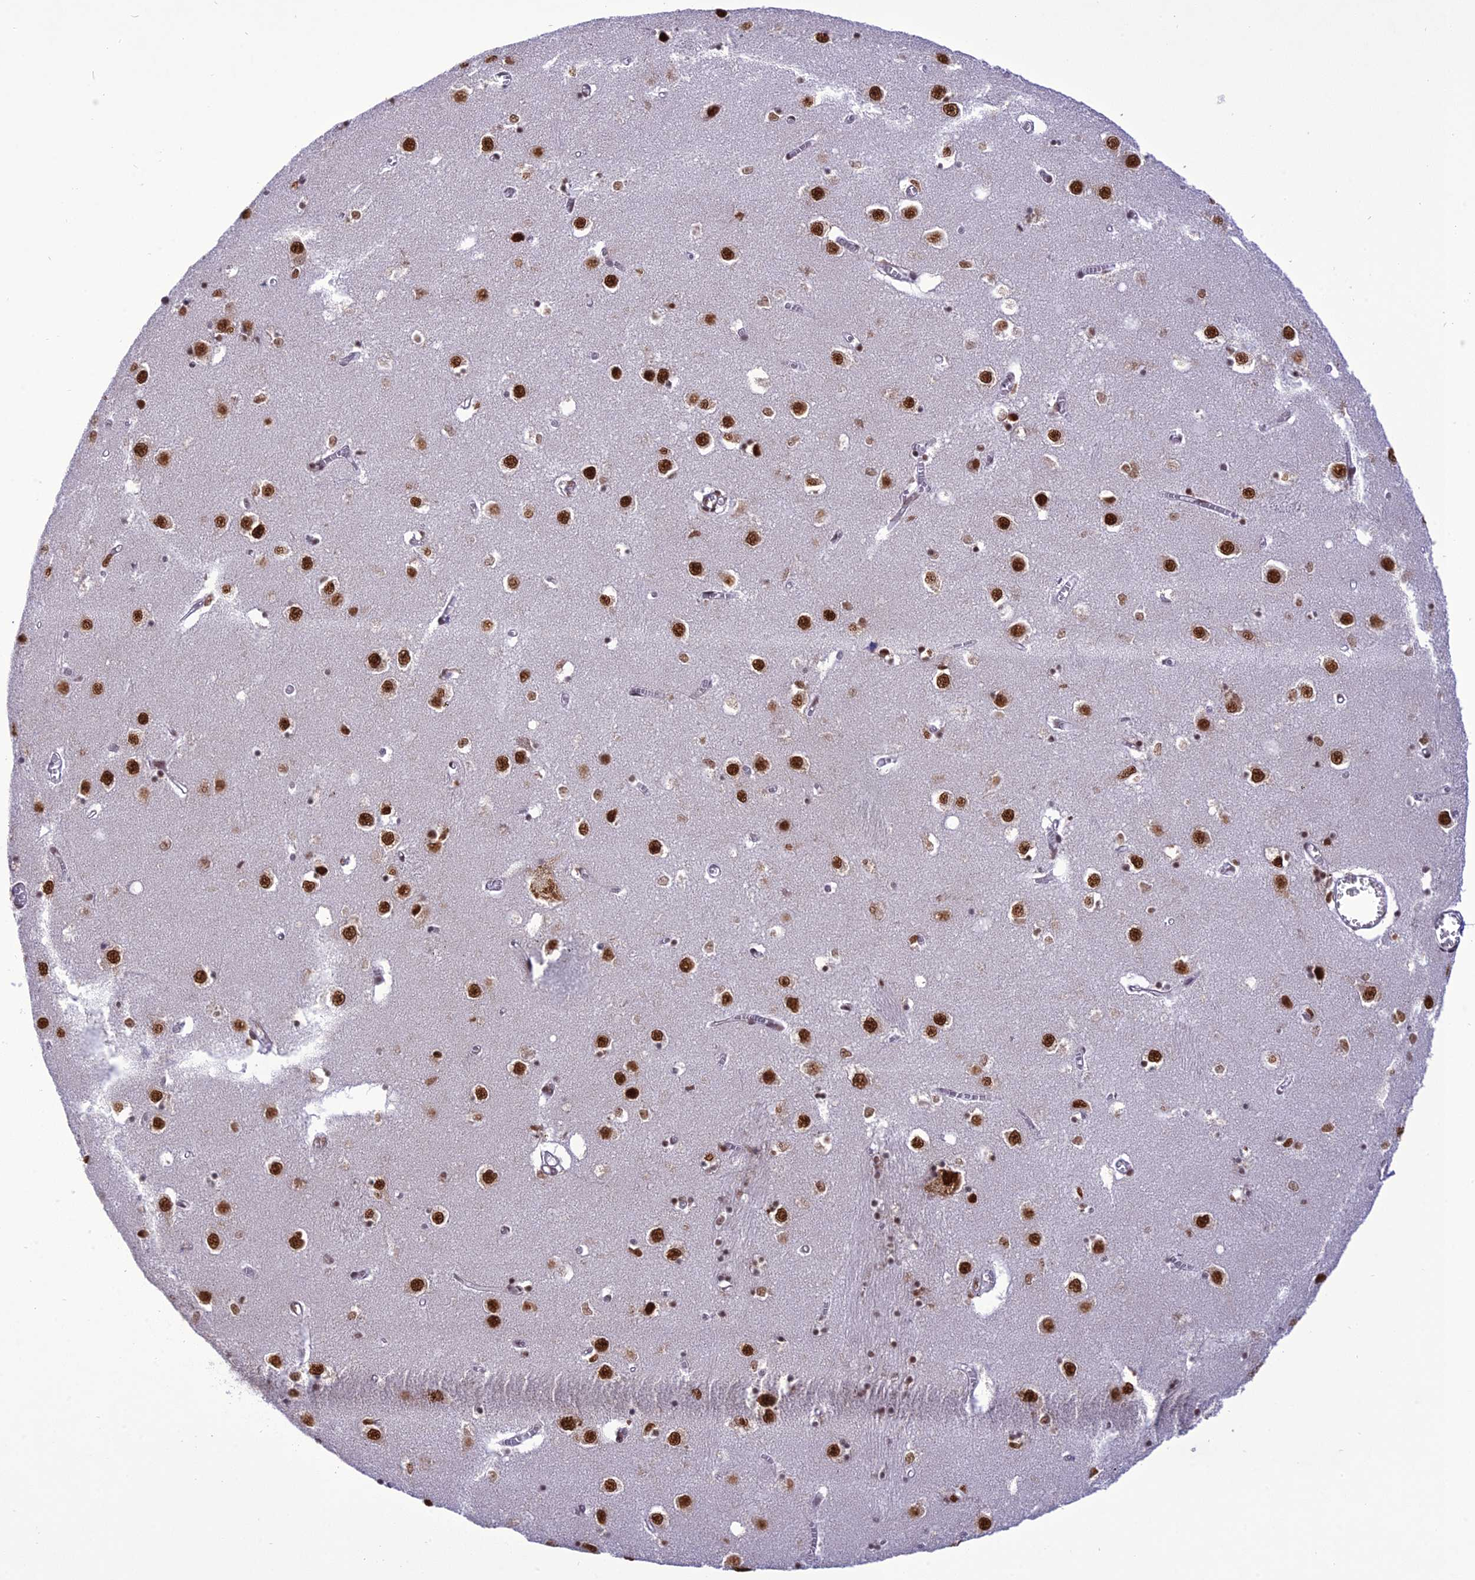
{"staining": {"intensity": "moderate", "quantity": "25%-75%", "location": "nuclear"}, "tissue": "caudate", "cell_type": "Glial cells", "image_type": "normal", "snomed": [{"axis": "morphology", "description": "Normal tissue, NOS"}, {"axis": "topography", "description": "Lateral ventricle wall"}], "caption": "Caudate stained with a brown dye displays moderate nuclear positive positivity in about 25%-75% of glial cells.", "gene": "DDX1", "patient": {"sex": "male", "age": 70}}